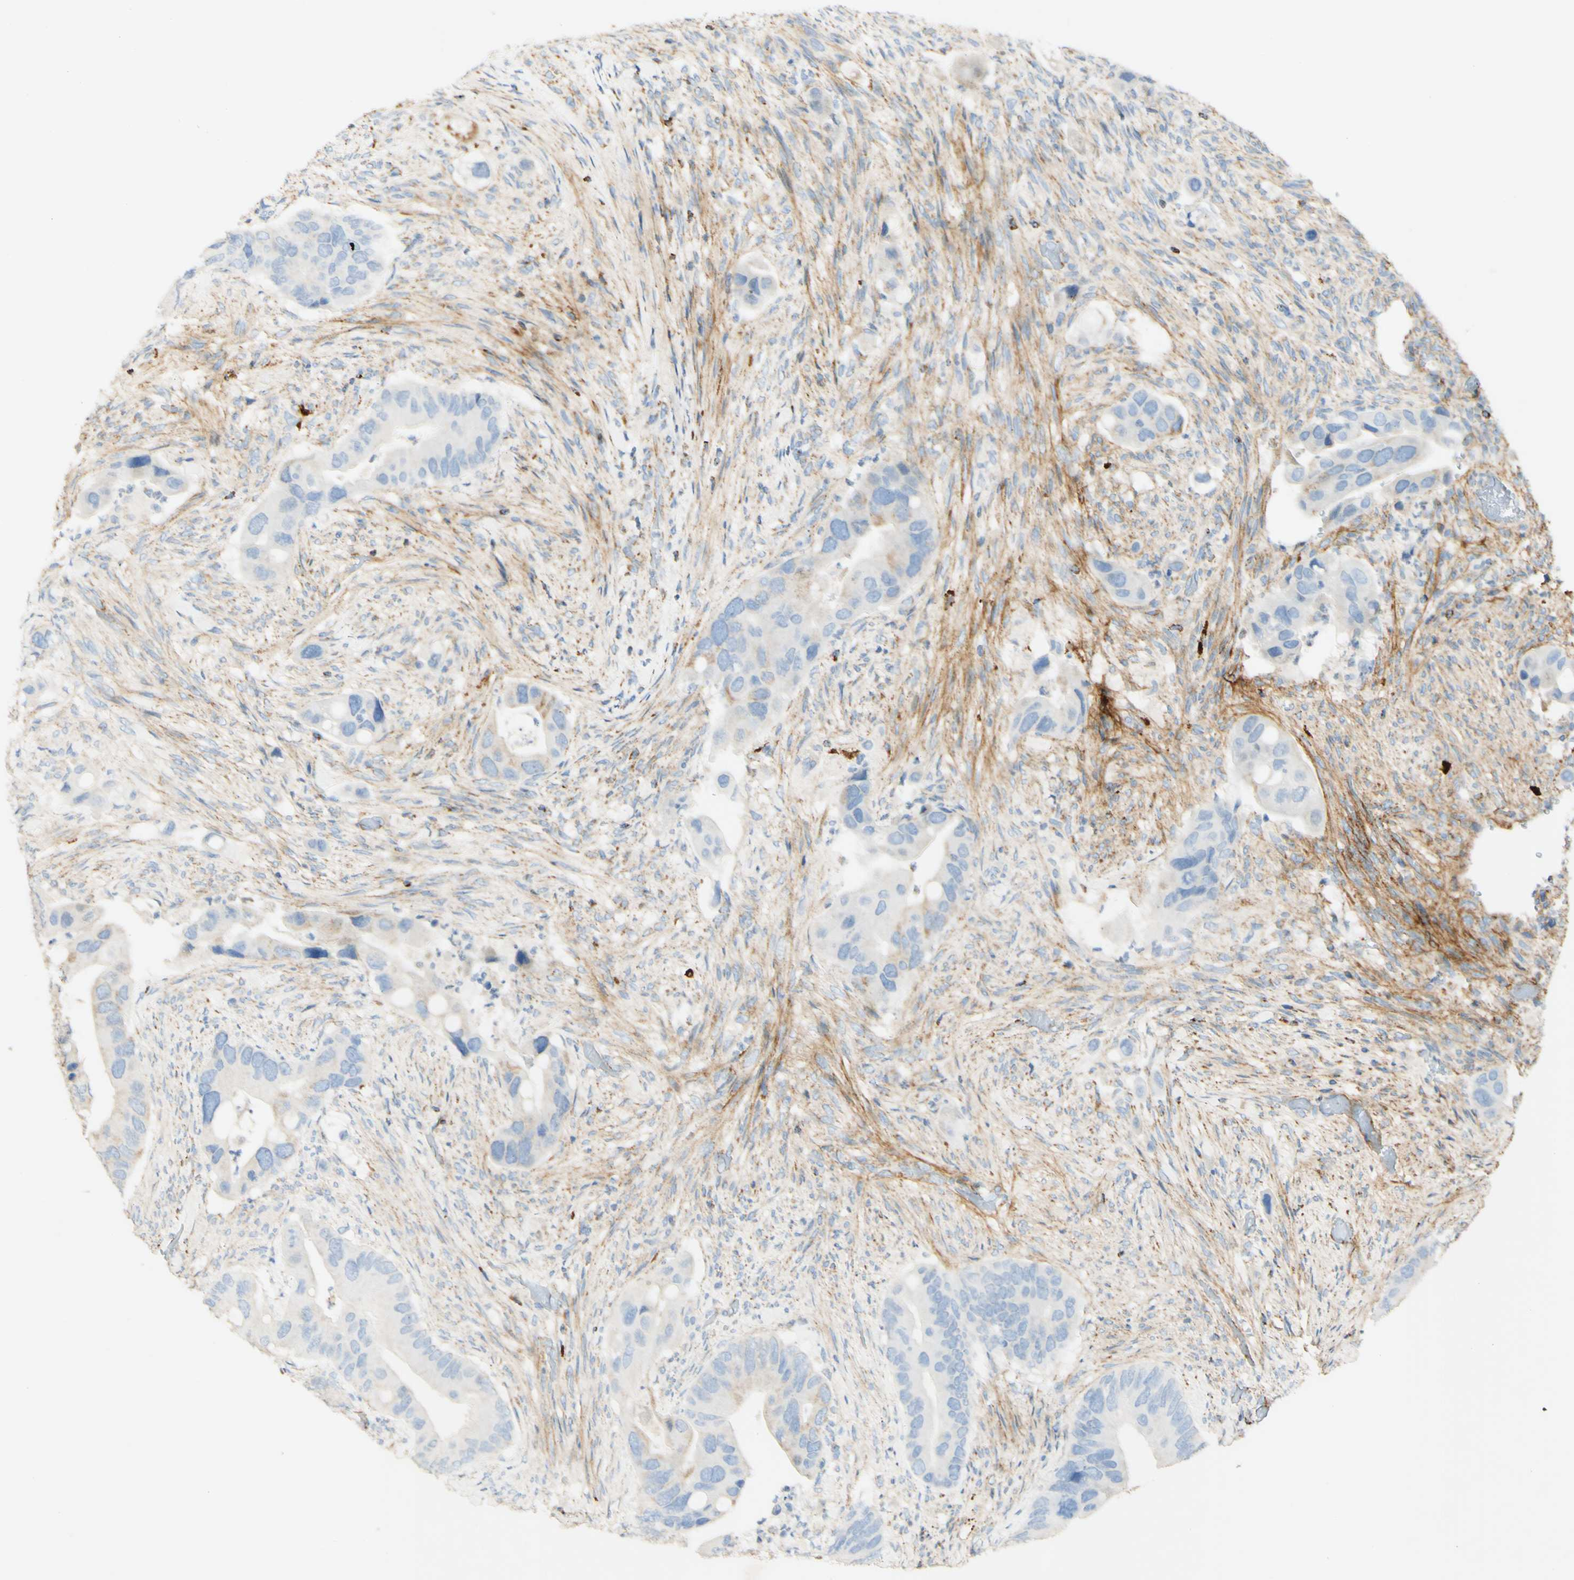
{"staining": {"intensity": "negative", "quantity": "none", "location": "none"}, "tissue": "colorectal cancer", "cell_type": "Tumor cells", "image_type": "cancer", "snomed": [{"axis": "morphology", "description": "Adenocarcinoma, NOS"}, {"axis": "topography", "description": "Rectum"}], "caption": "DAB (3,3'-diaminobenzidine) immunohistochemical staining of human adenocarcinoma (colorectal) demonstrates no significant expression in tumor cells.", "gene": "OXCT1", "patient": {"sex": "female", "age": 57}}